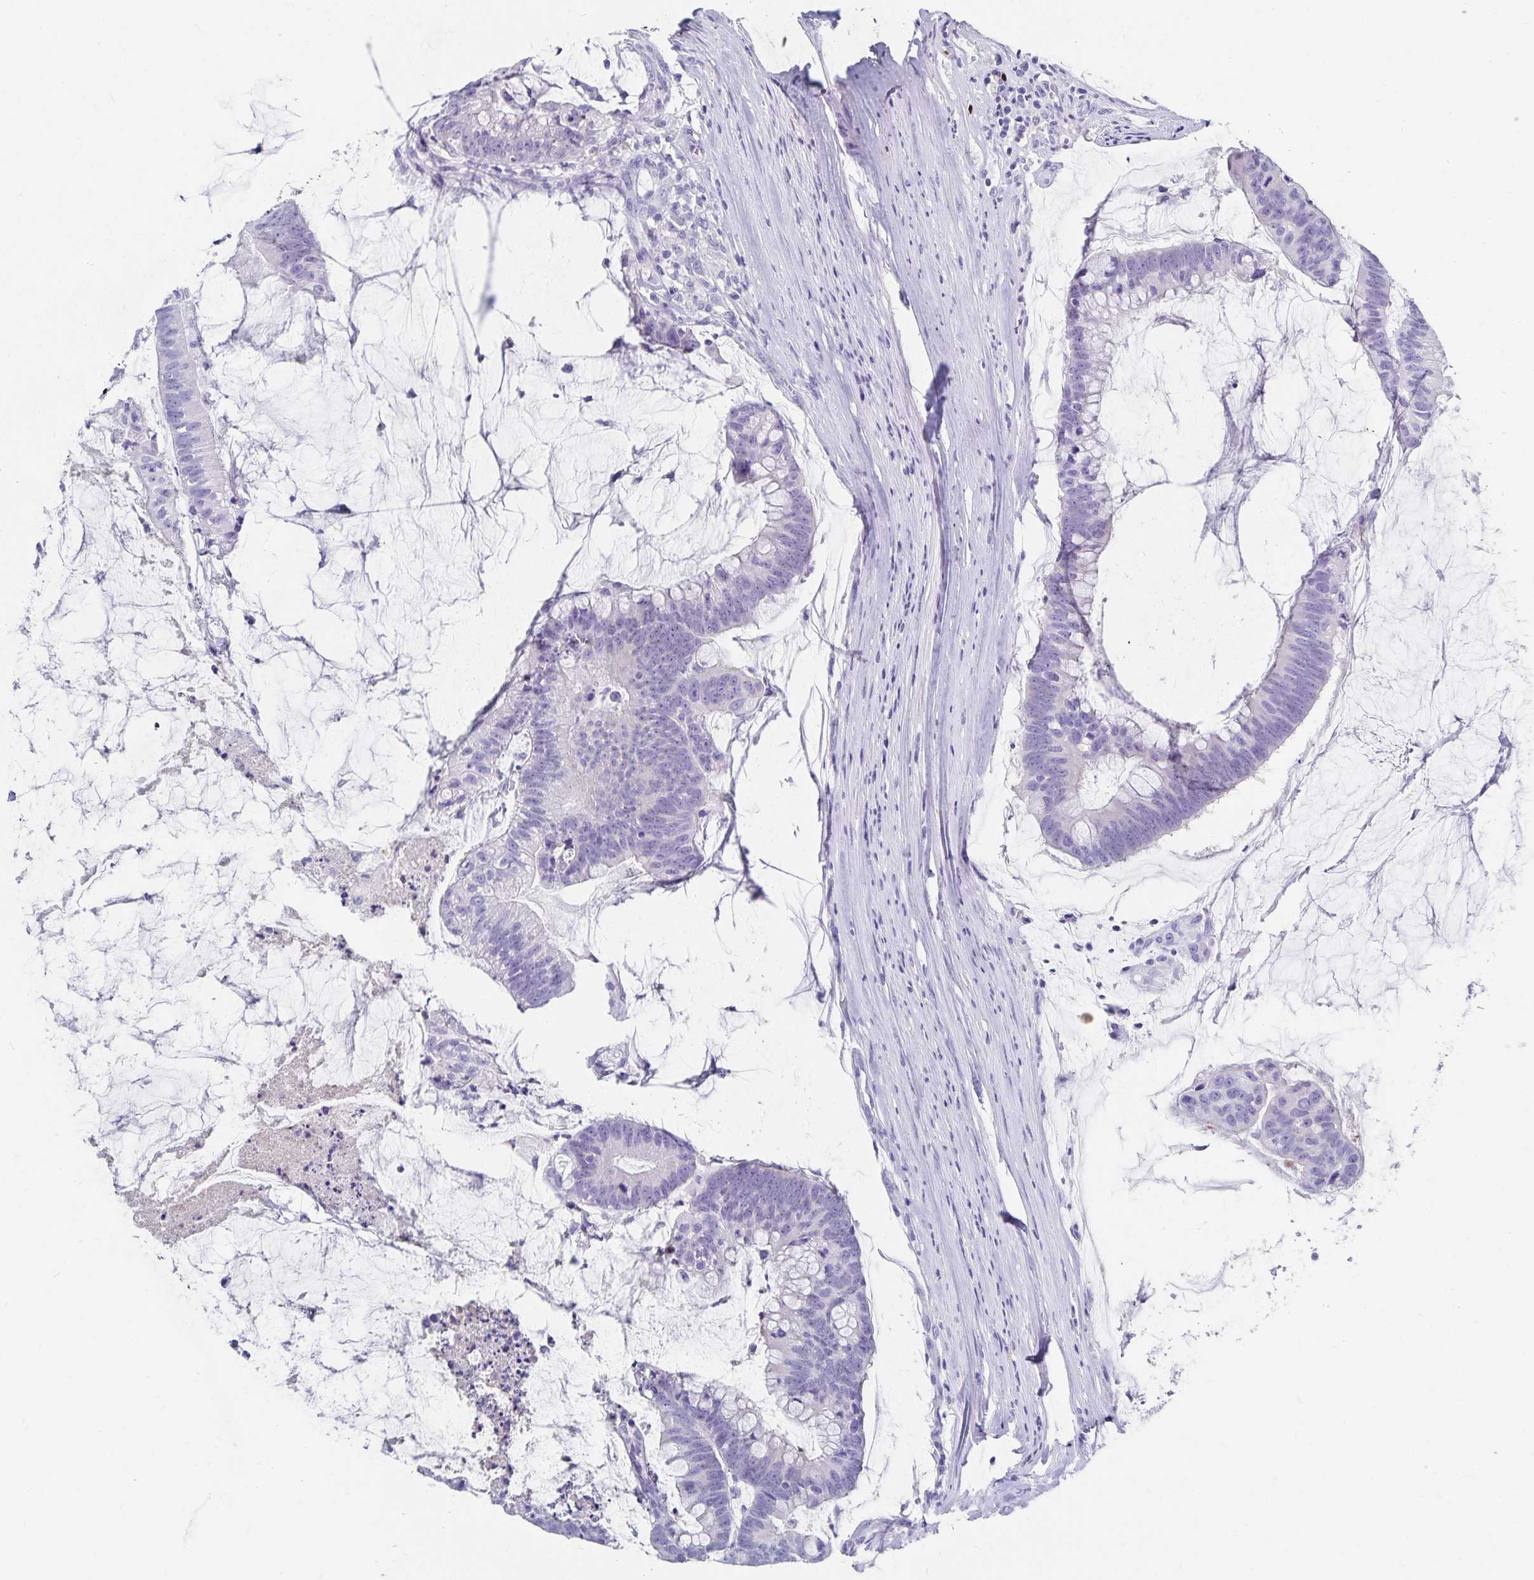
{"staining": {"intensity": "negative", "quantity": "none", "location": "none"}, "tissue": "colorectal cancer", "cell_type": "Tumor cells", "image_type": "cancer", "snomed": [{"axis": "morphology", "description": "Adenocarcinoma, NOS"}, {"axis": "topography", "description": "Colon"}], "caption": "This is a photomicrograph of immunohistochemistry (IHC) staining of colorectal cancer, which shows no positivity in tumor cells. The staining was performed using DAB to visualize the protein expression in brown, while the nuclei were stained in blue with hematoxylin (Magnification: 20x).", "gene": "PAX5", "patient": {"sex": "male", "age": 62}}